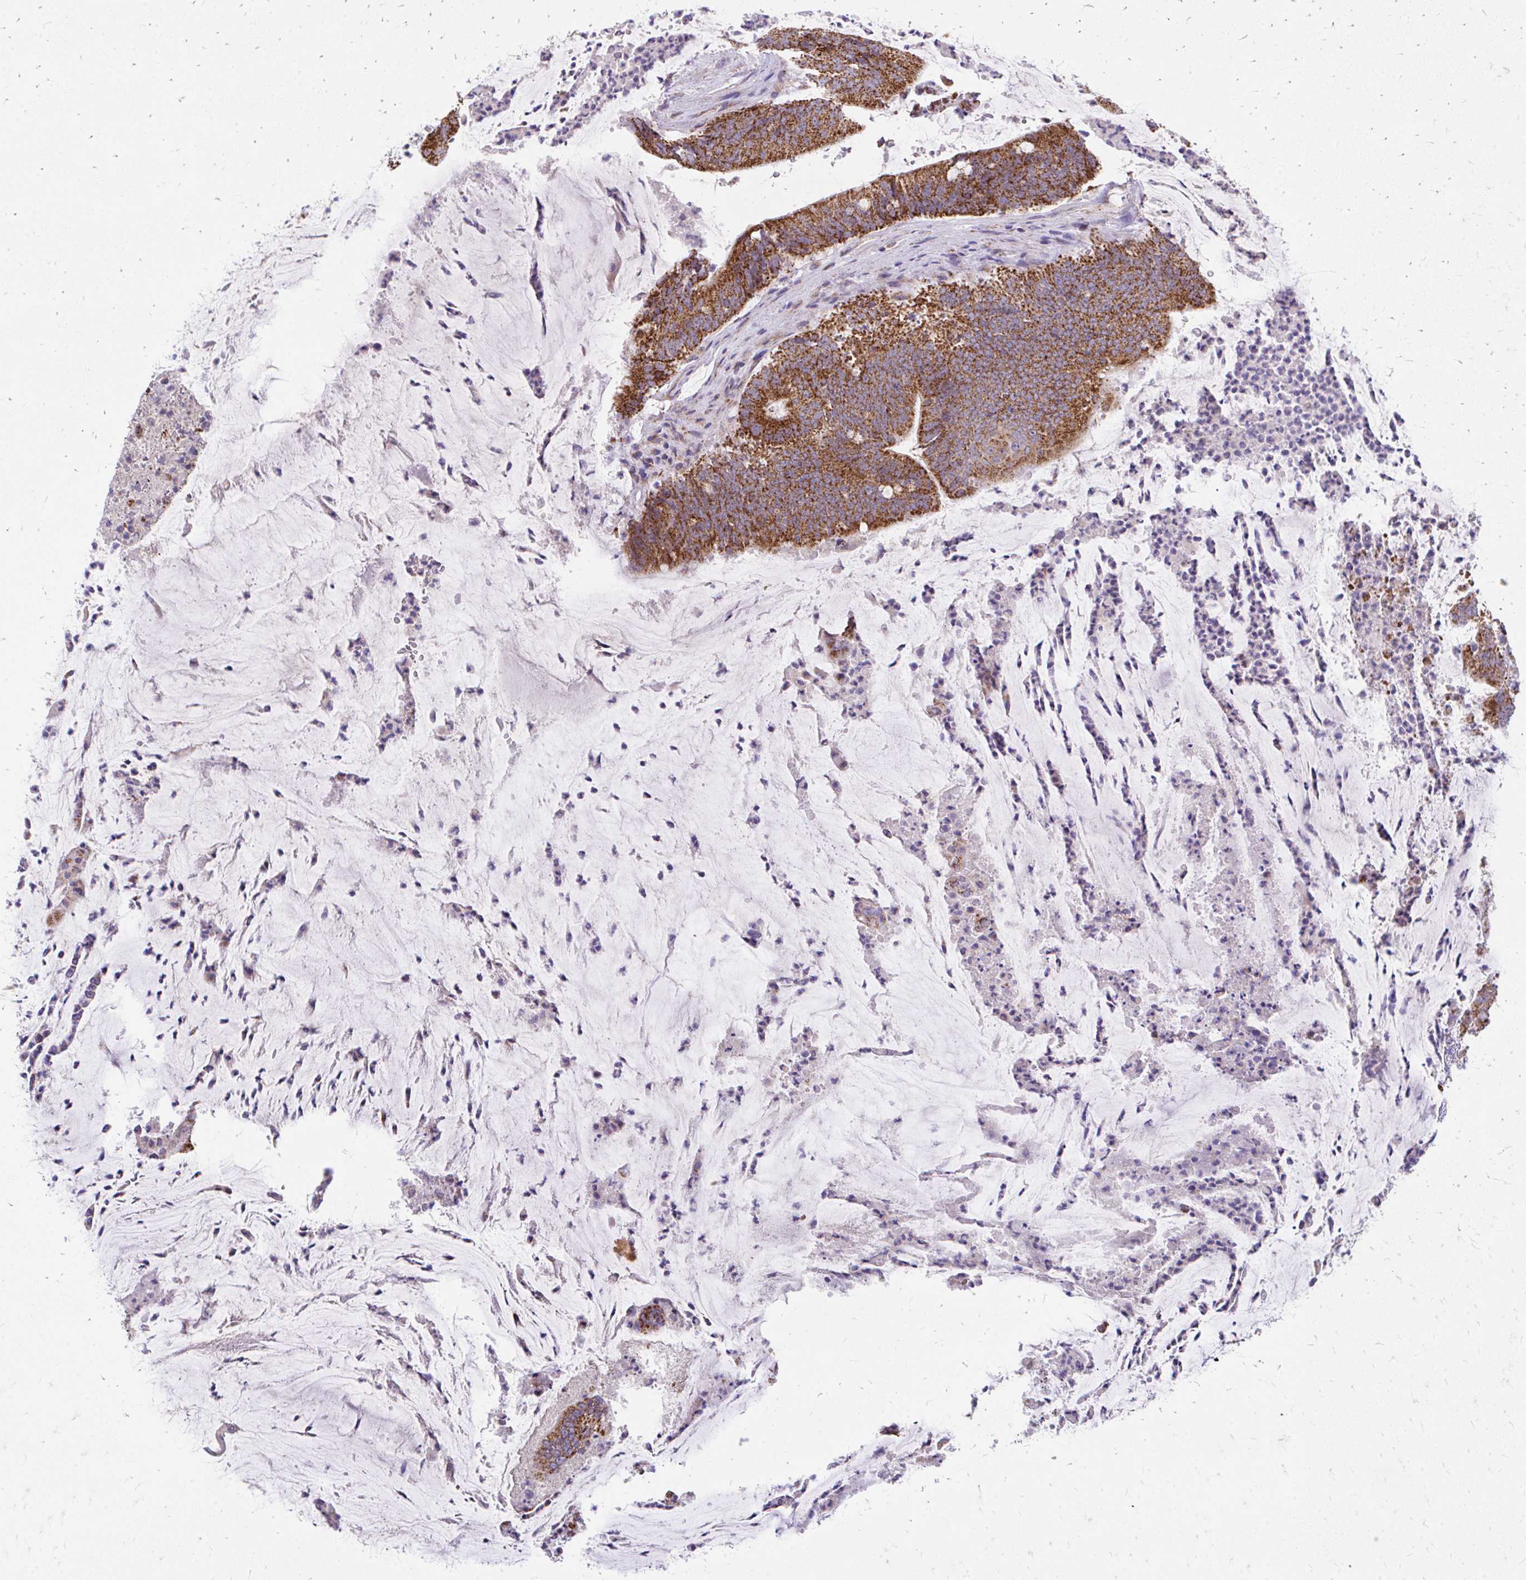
{"staining": {"intensity": "strong", "quantity": ">75%", "location": "cytoplasmic/membranous"}, "tissue": "colorectal cancer", "cell_type": "Tumor cells", "image_type": "cancer", "snomed": [{"axis": "morphology", "description": "Adenocarcinoma, NOS"}, {"axis": "topography", "description": "Colon"}], "caption": "Protein staining of colorectal cancer tissue exhibits strong cytoplasmic/membranous staining in approximately >75% of tumor cells. The protein of interest is shown in brown color, while the nuclei are stained blue.", "gene": "MRPL19", "patient": {"sex": "female", "age": 43}}